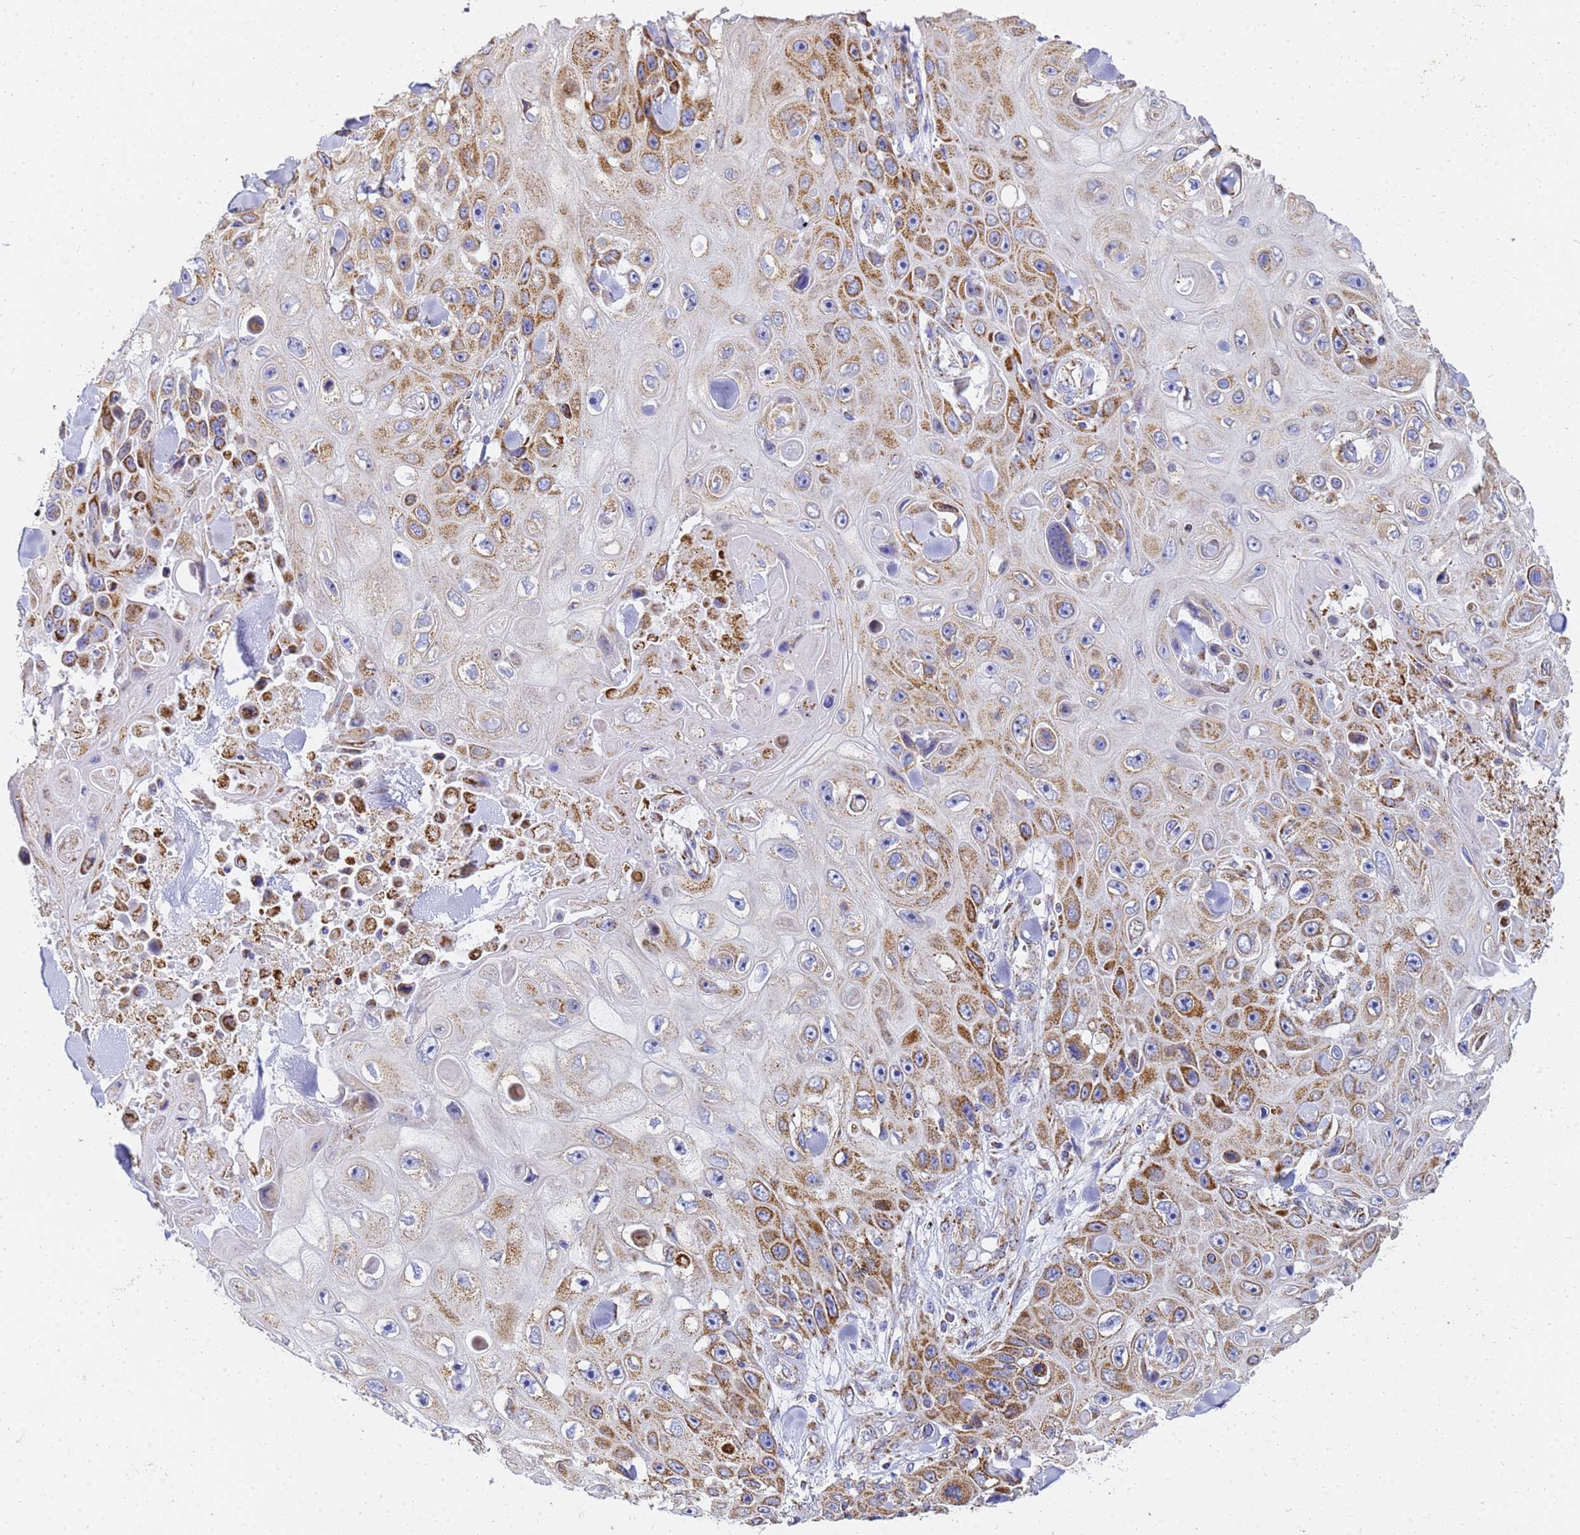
{"staining": {"intensity": "moderate", "quantity": ">75%", "location": "cytoplasmic/membranous"}, "tissue": "skin cancer", "cell_type": "Tumor cells", "image_type": "cancer", "snomed": [{"axis": "morphology", "description": "Squamous cell carcinoma, NOS"}, {"axis": "topography", "description": "Skin"}], "caption": "A brown stain labels moderate cytoplasmic/membranous expression of a protein in squamous cell carcinoma (skin) tumor cells.", "gene": "CNIH4", "patient": {"sex": "male", "age": 82}}